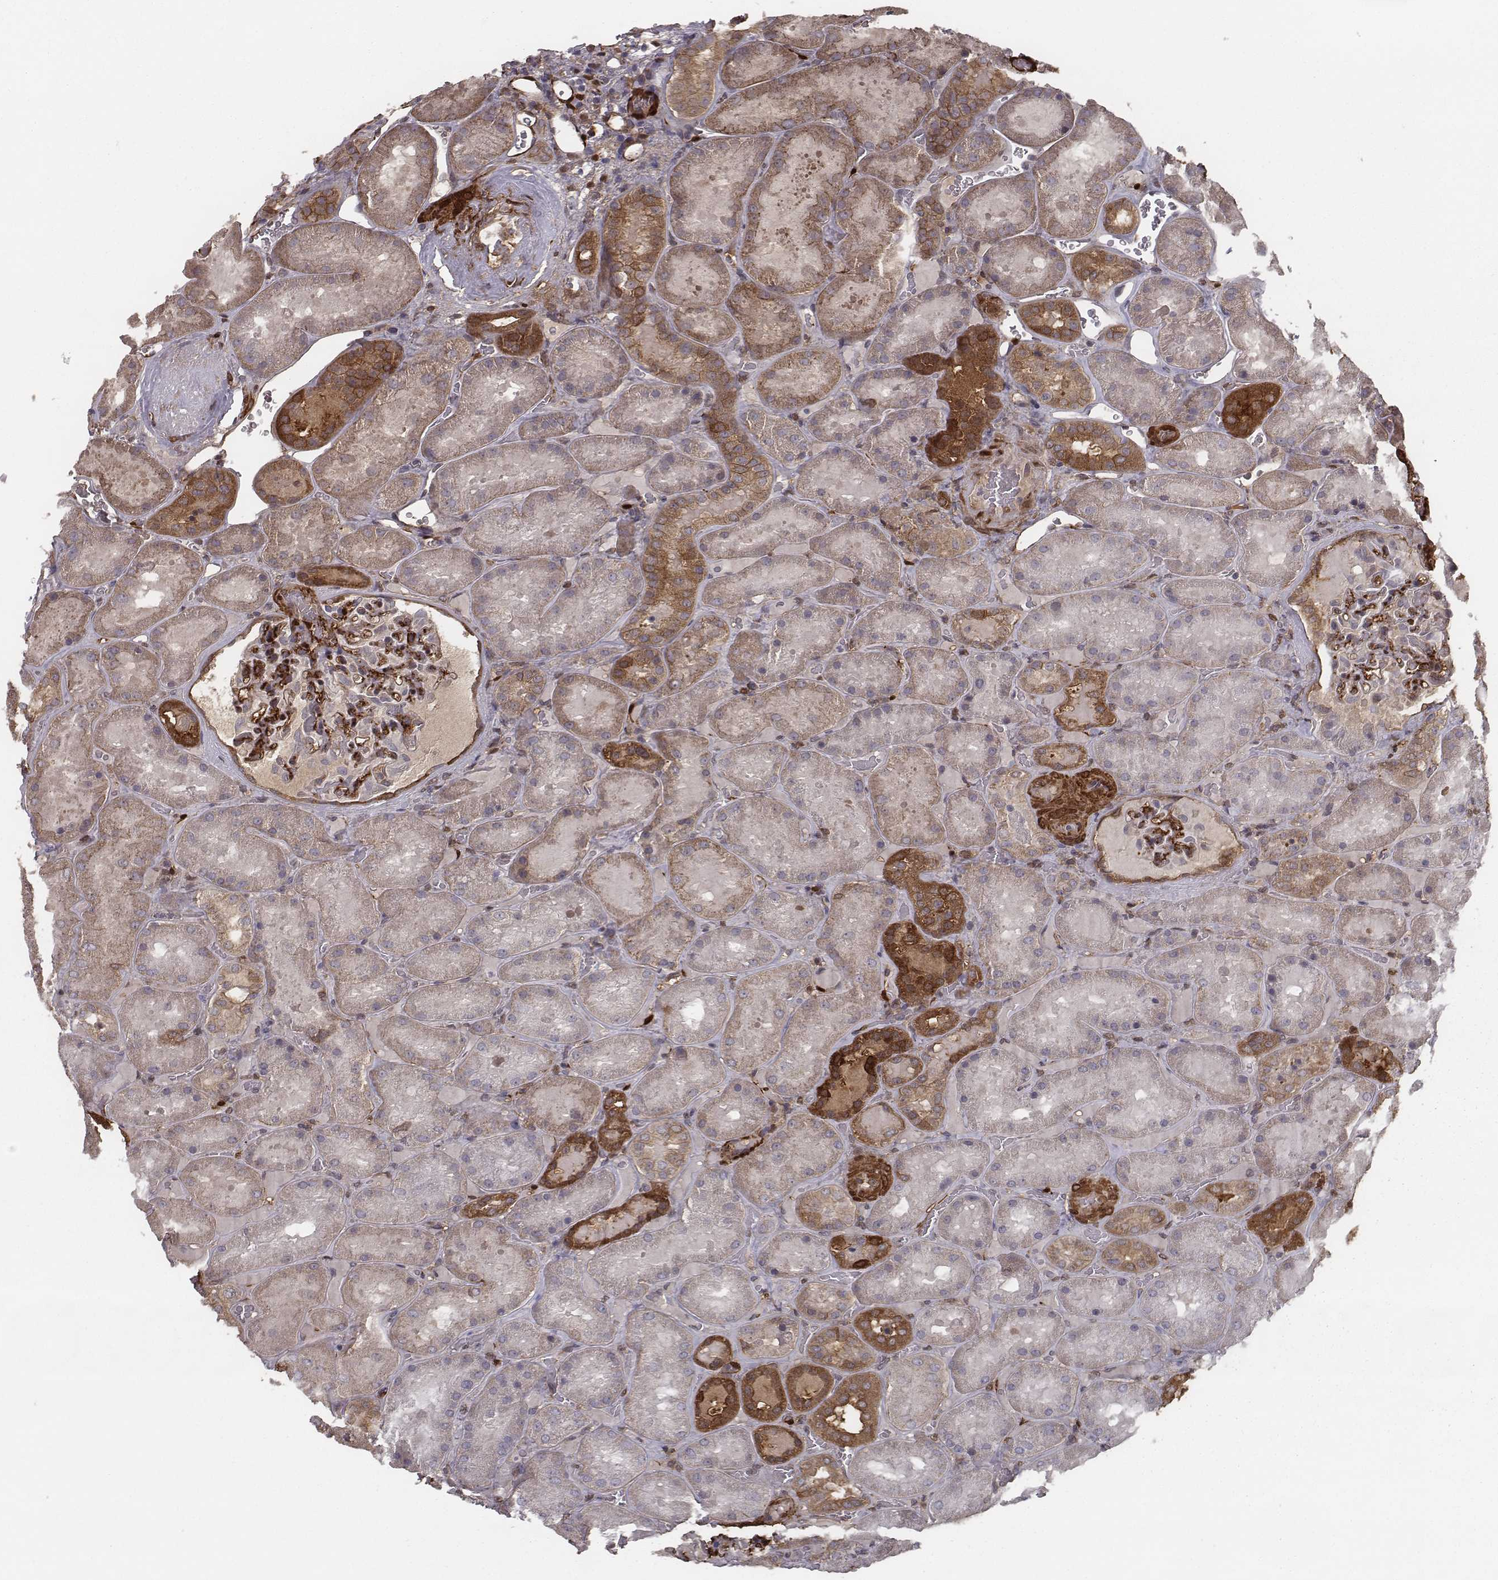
{"staining": {"intensity": "strong", "quantity": "<25%", "location": "cytoplasmic/membranous"}, "tissue": "kidney", "cell_type": "Cells in glomeruli", "image_type": "normal", "snomed": [{"axis": "morphology", "description": "Normal tissue, NOS"}, {"axis": "topography", "description": "Kidney"}], "caption": "Kidney stained with a brown dye displays strong cytoplasmic/membranous positive positivity in about <25% of cells in glomeruli.", "gene": "ISYNA1", "patient": {"sex": "male", "age": 73}}